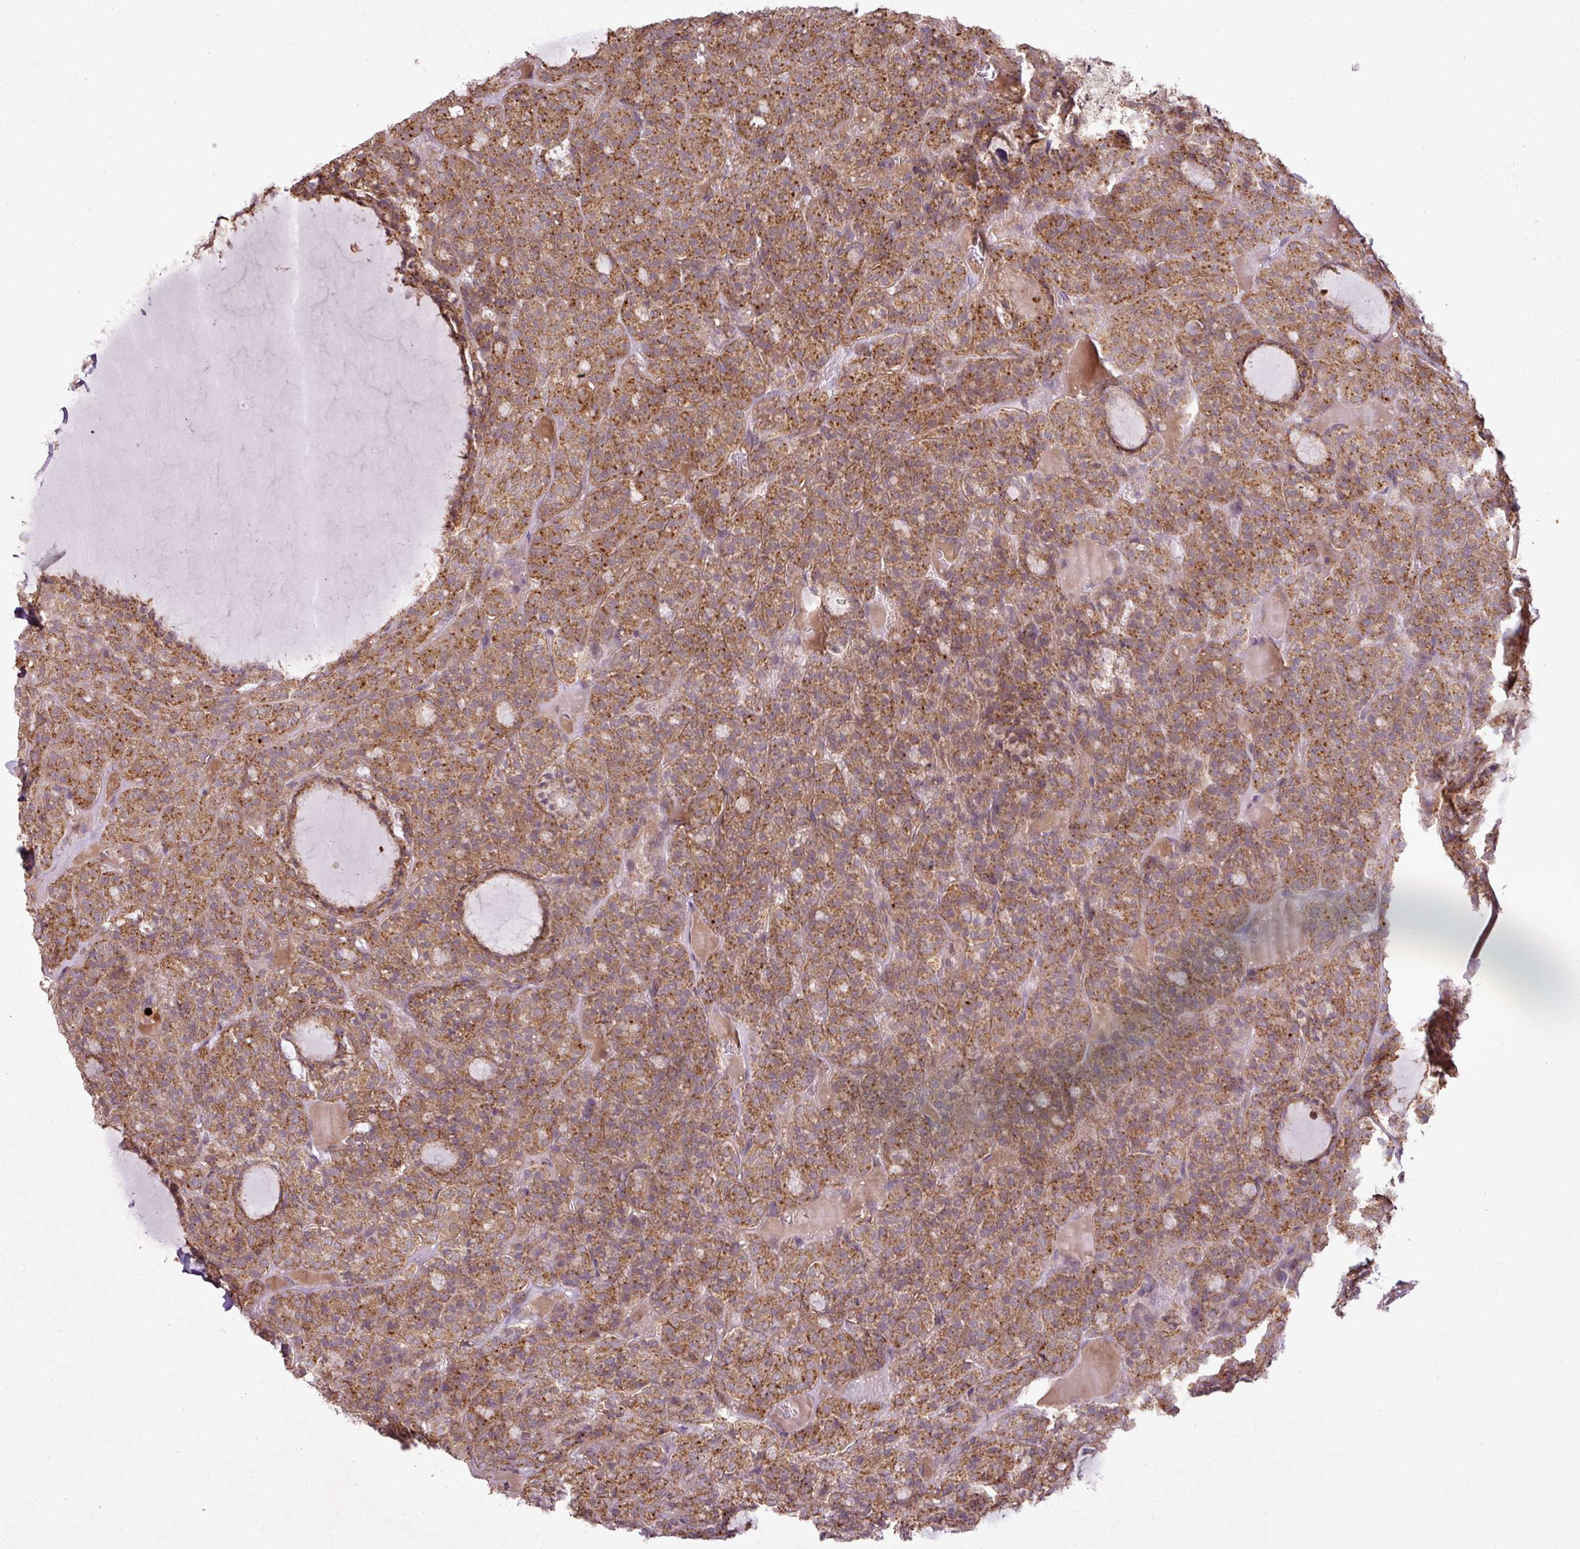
{"staining": {"intensity": "moderate", "quantity": ">75%", "location": "cytoplasmic/membranous"}, "tissue": "thyroid cancer", "cell_type": "Tumor cells", "image_type": "cancer", "snomed": [{"axis": "morphology", "description": "Follicular adenoma carcinoma, NOS"}, {"axis": "topography", "description": "Thyroid gland"}], "caption": "Immunohistochemical staining of human follicular adenoma carcinoma (thyroid) exhibits medium levels of moderate cytoplasmic/membranous protein staining in approximately >75% of tumor cells. Using DAB (brown) and hematoxylin (blue) stains, captured at high magnification using brightfield microscopy.", "gene": "DNAAF4", "patient": {"sex": "female", "age": 63}}